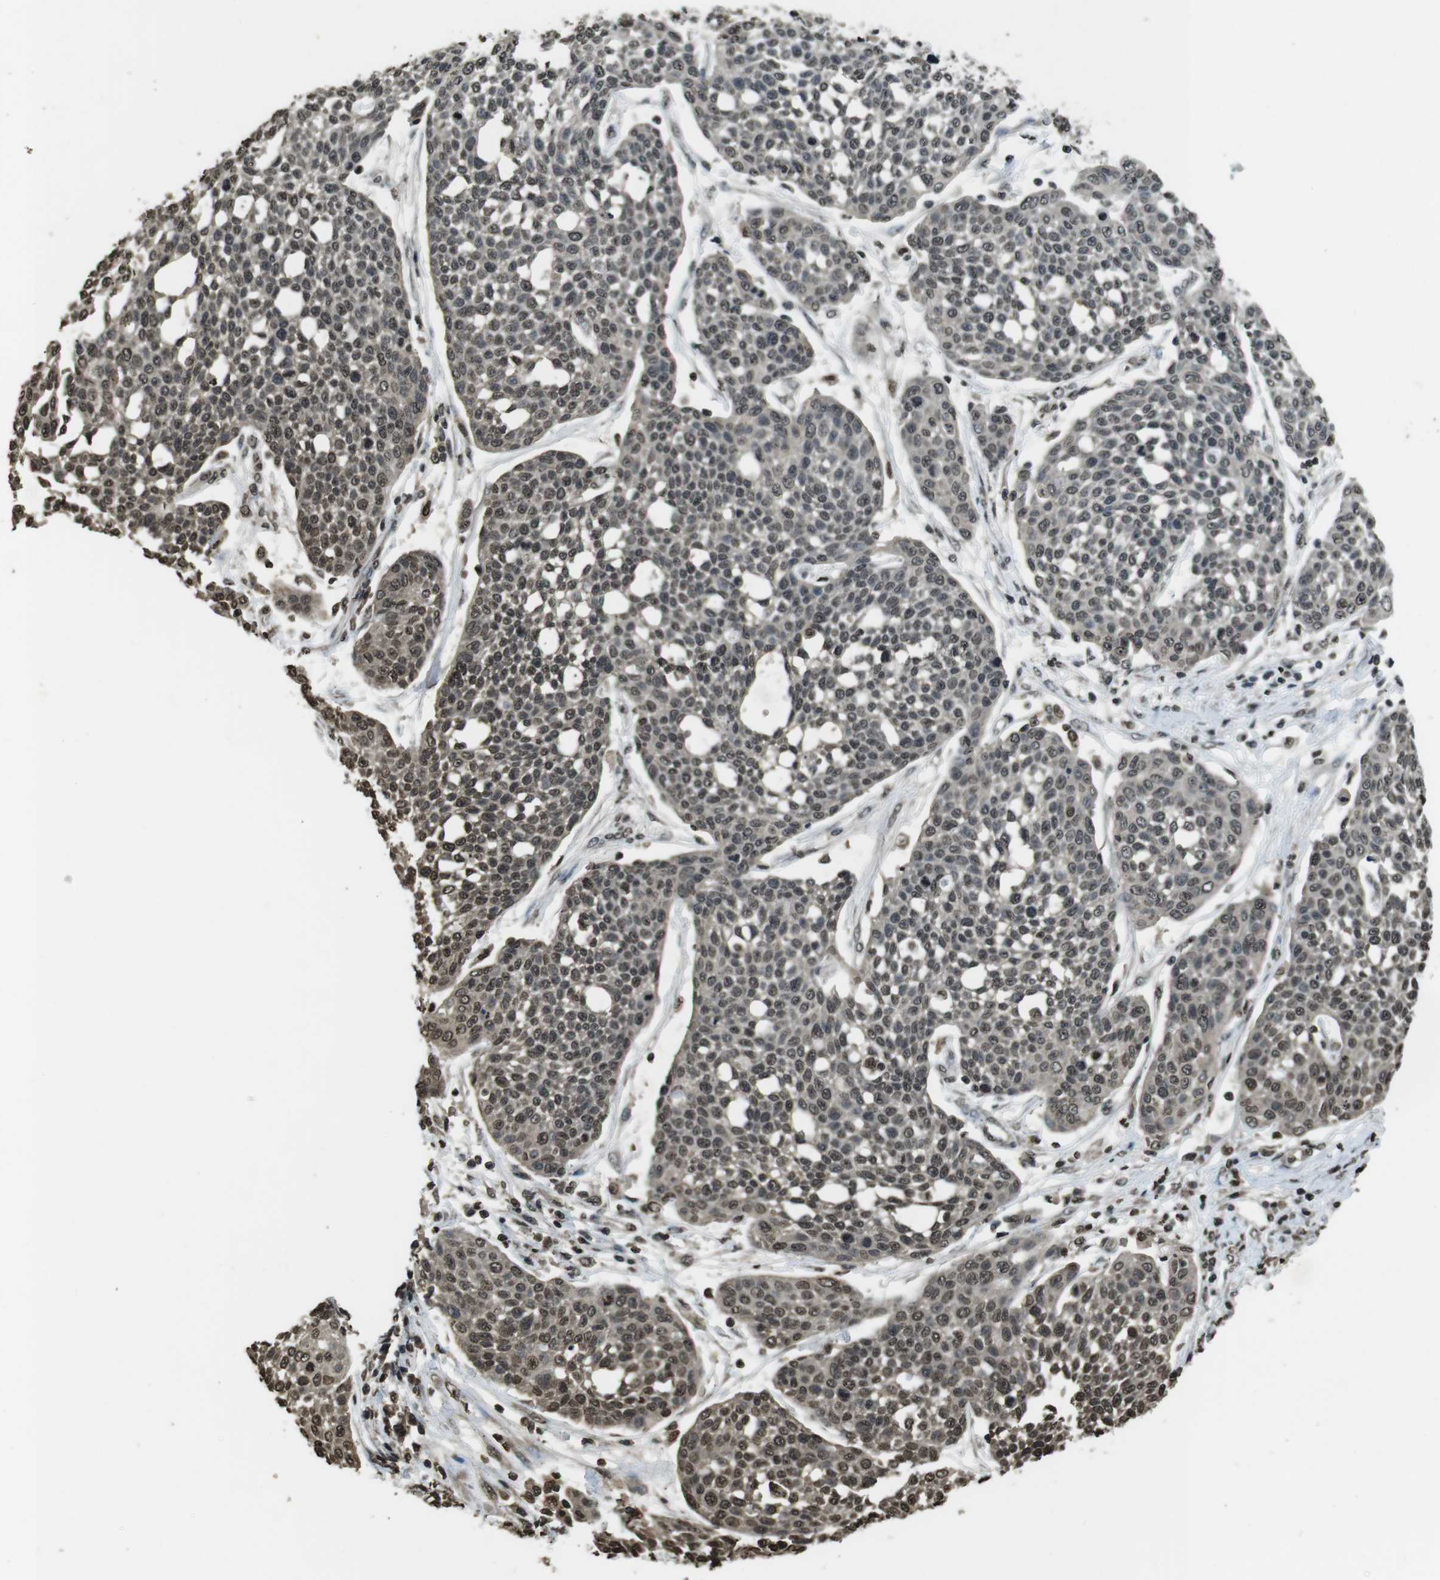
{"staining": {"intensity": "moderate", "quantity": ">75%", "location": "nuclear"}, "tissue": "cervical cancer", "cell_type": "Tumor cells", "image_type": "cancer", "snomed": [{"axis": "morphology", "description": "Squamous cell carcinoma, NOS"}, {"axis": "topography", "description": "Cervix"}], "caption": "Immunohistochemical staining of cervical cancer (squamous cell carcinoma) exhibits moderate nuclear protein staining in about >75% of tumor cells. (DAB (3,3'-diaminobenzidine) = brown stain, brightfield microscopy at high magnification).", "gene": "MAF", "patient": {"sex": "female", "age": 34}}